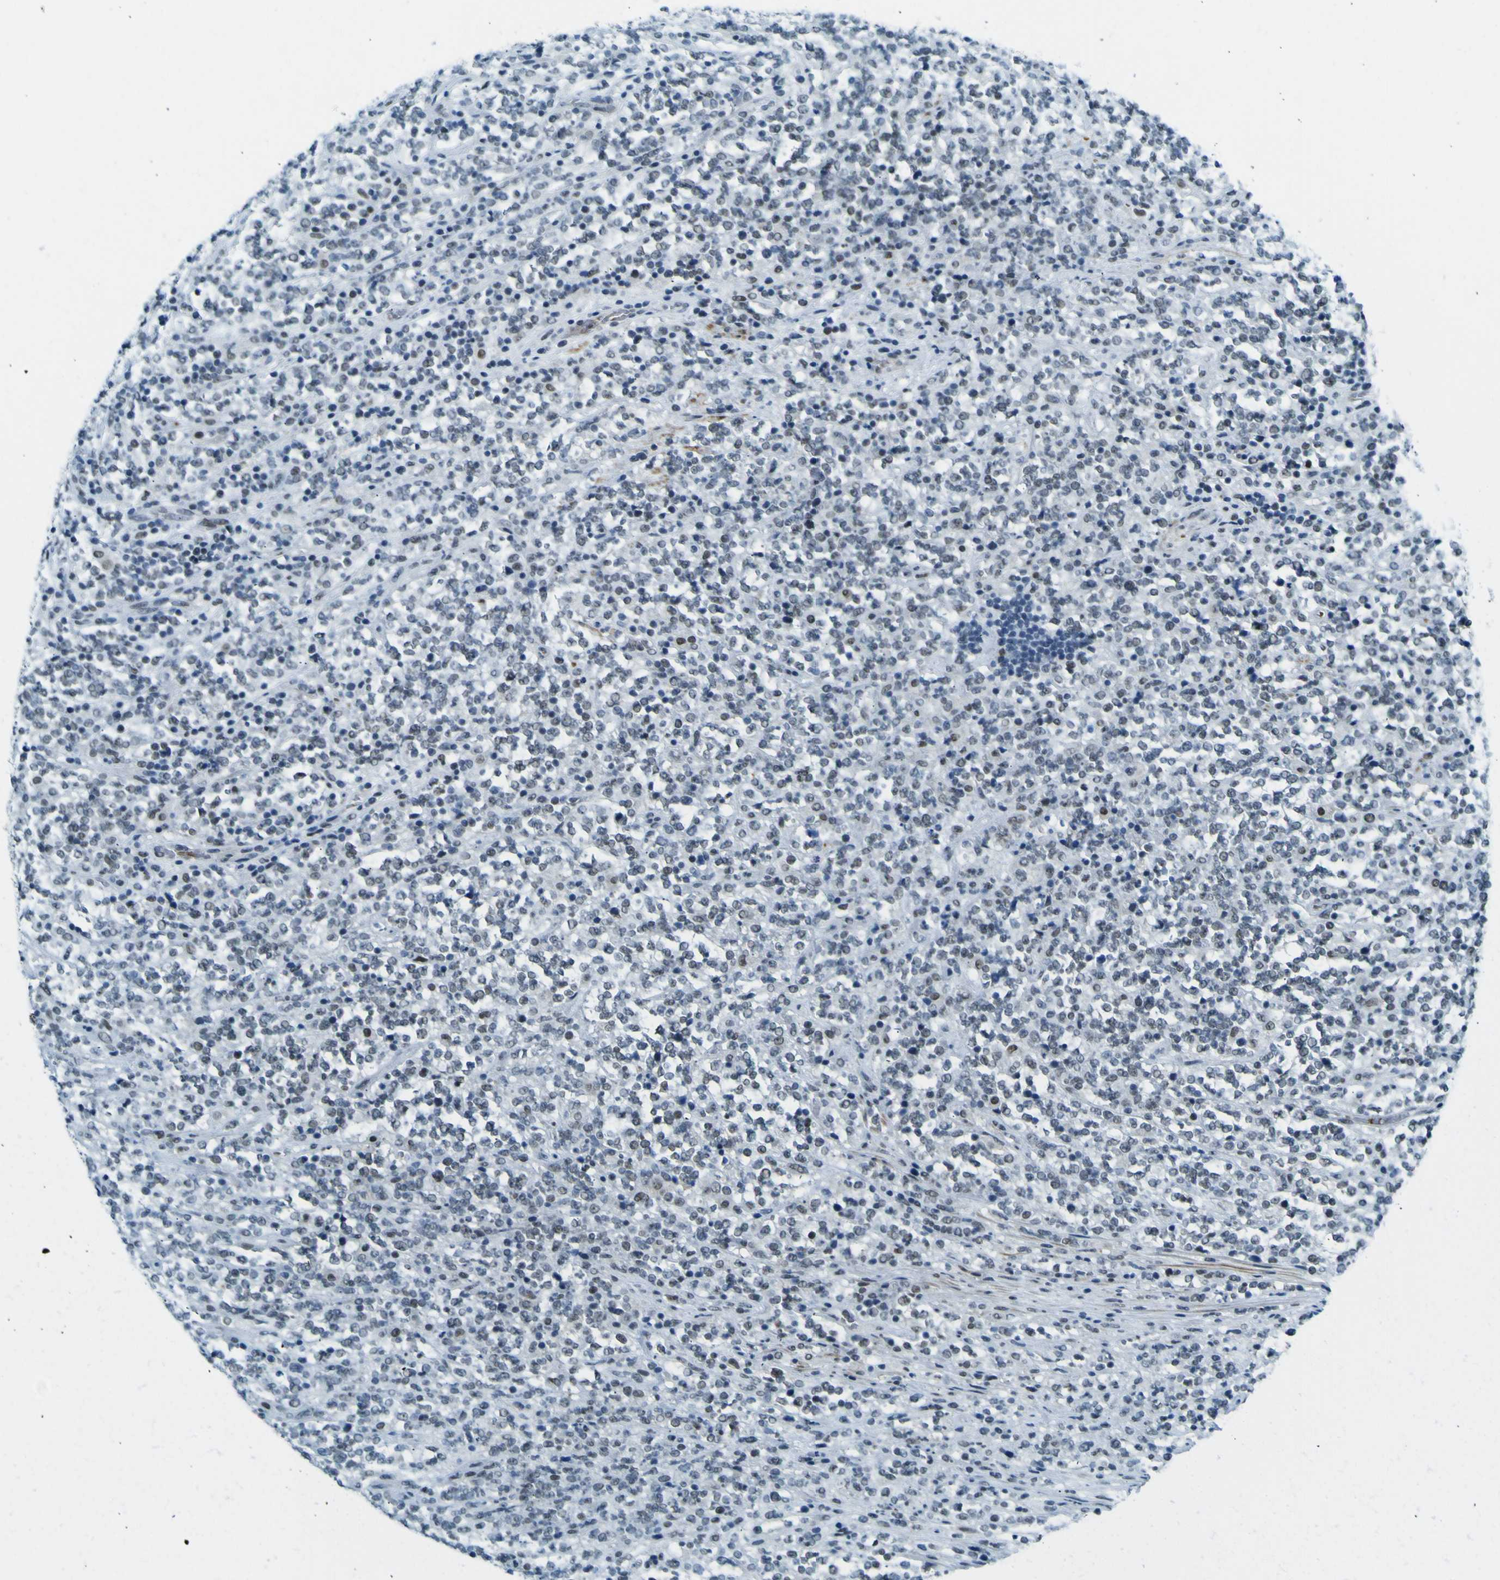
{"staining": {"intensity": "weak", "quantity": "<25%", "location": "nuclear"}, "tissue": "lymphoma", "cell_type": "Tumor cells", "image_type": "cancer", "snomed": [{"axis": "morphology", "description": "Malignant lymphoma, non-Hodgkin's type, High grade"}, {"axis": "topography", "description": "Soft tissue"}], "caption": "This is an immunohistochemistry (IHC) image of malignant lymphoma, non-Hodgkin's type (high-grade). There is no positivity in tumor cells.", "gene": "CEBPG", "patient": {"sex": "male", "age": 18}}